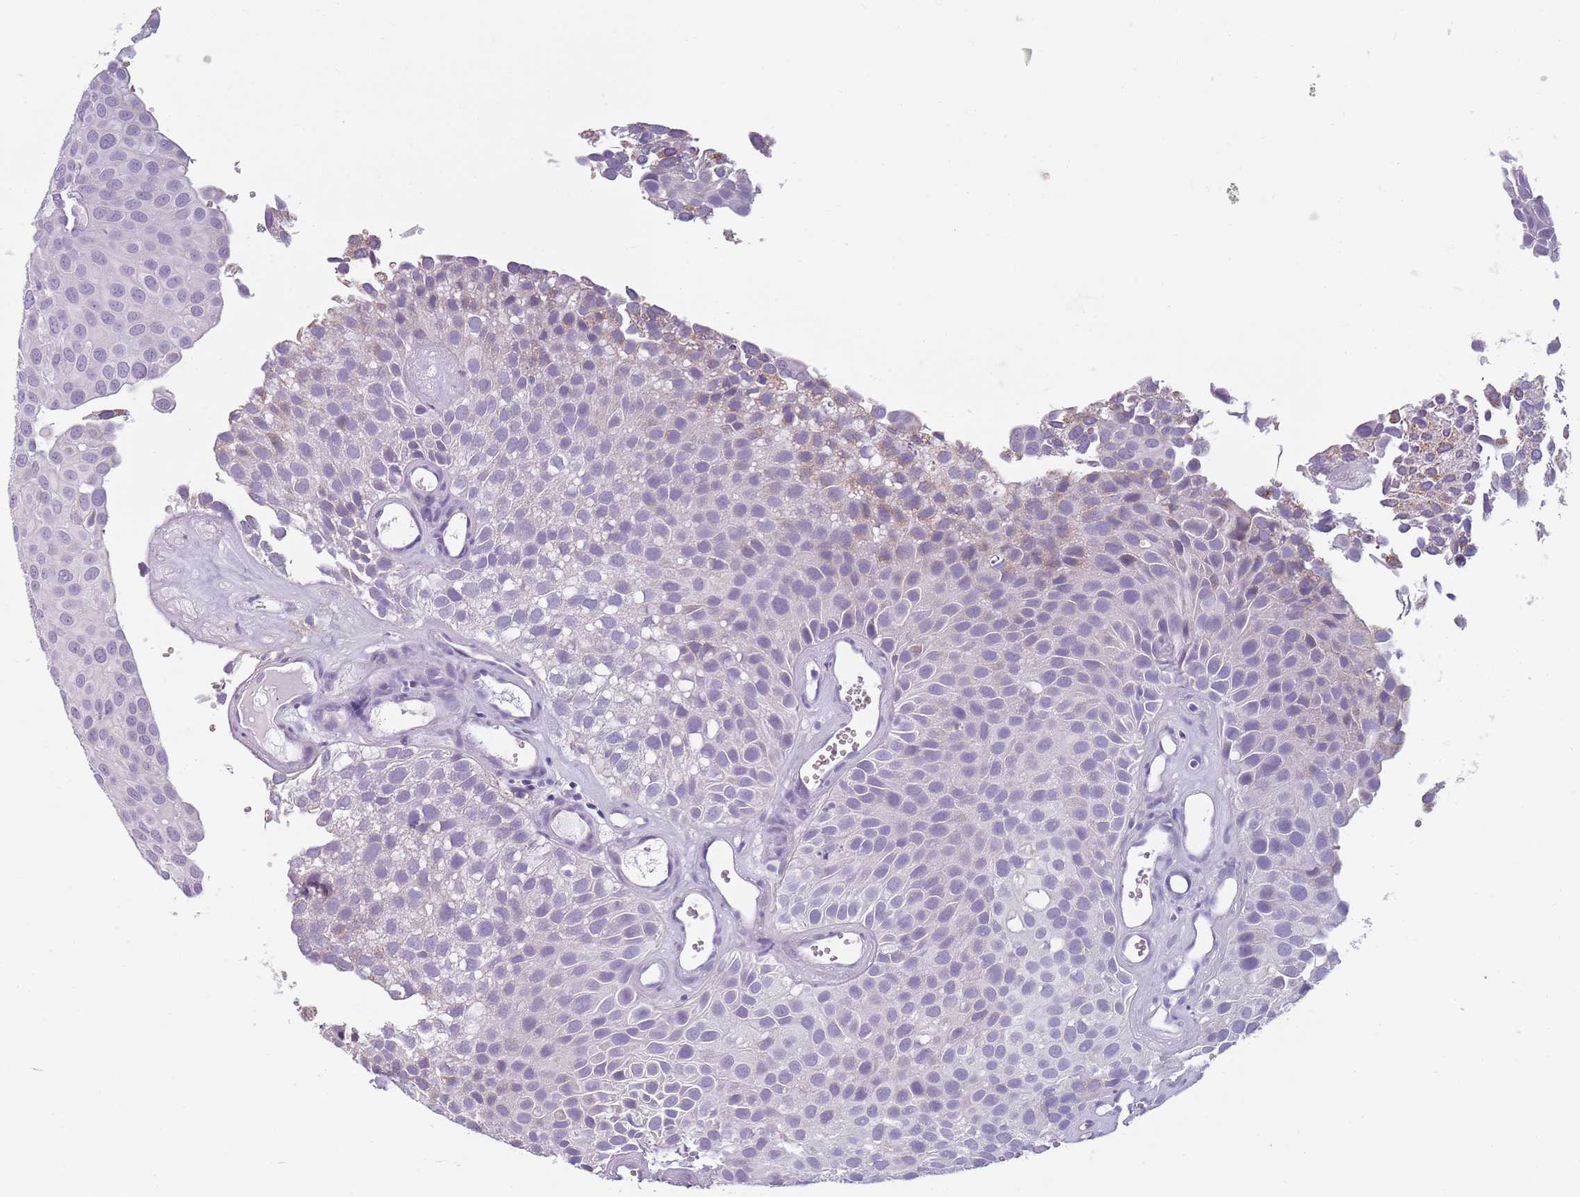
{"staining": {"intensity": "weak", "quantity": "<25%", "location": "cytoplasmic/membranous"}, "tissue": "urothelial cancer", "cell_type": "Tumor cells", "image_type": "cancer", "snomed": [{"axis": "morphology", "description": "Urothelial carcinoma, Low grade"}, {"axis": "topography", "description": "Urinary bladder"}], "caption": "The immunohistochemistry (IHC) photomicrograph has no significant expression in tumor cells of urothelial cancer tissue.", "gene": "MEGF8", "patient": {"sex": "male", "age": 88}}